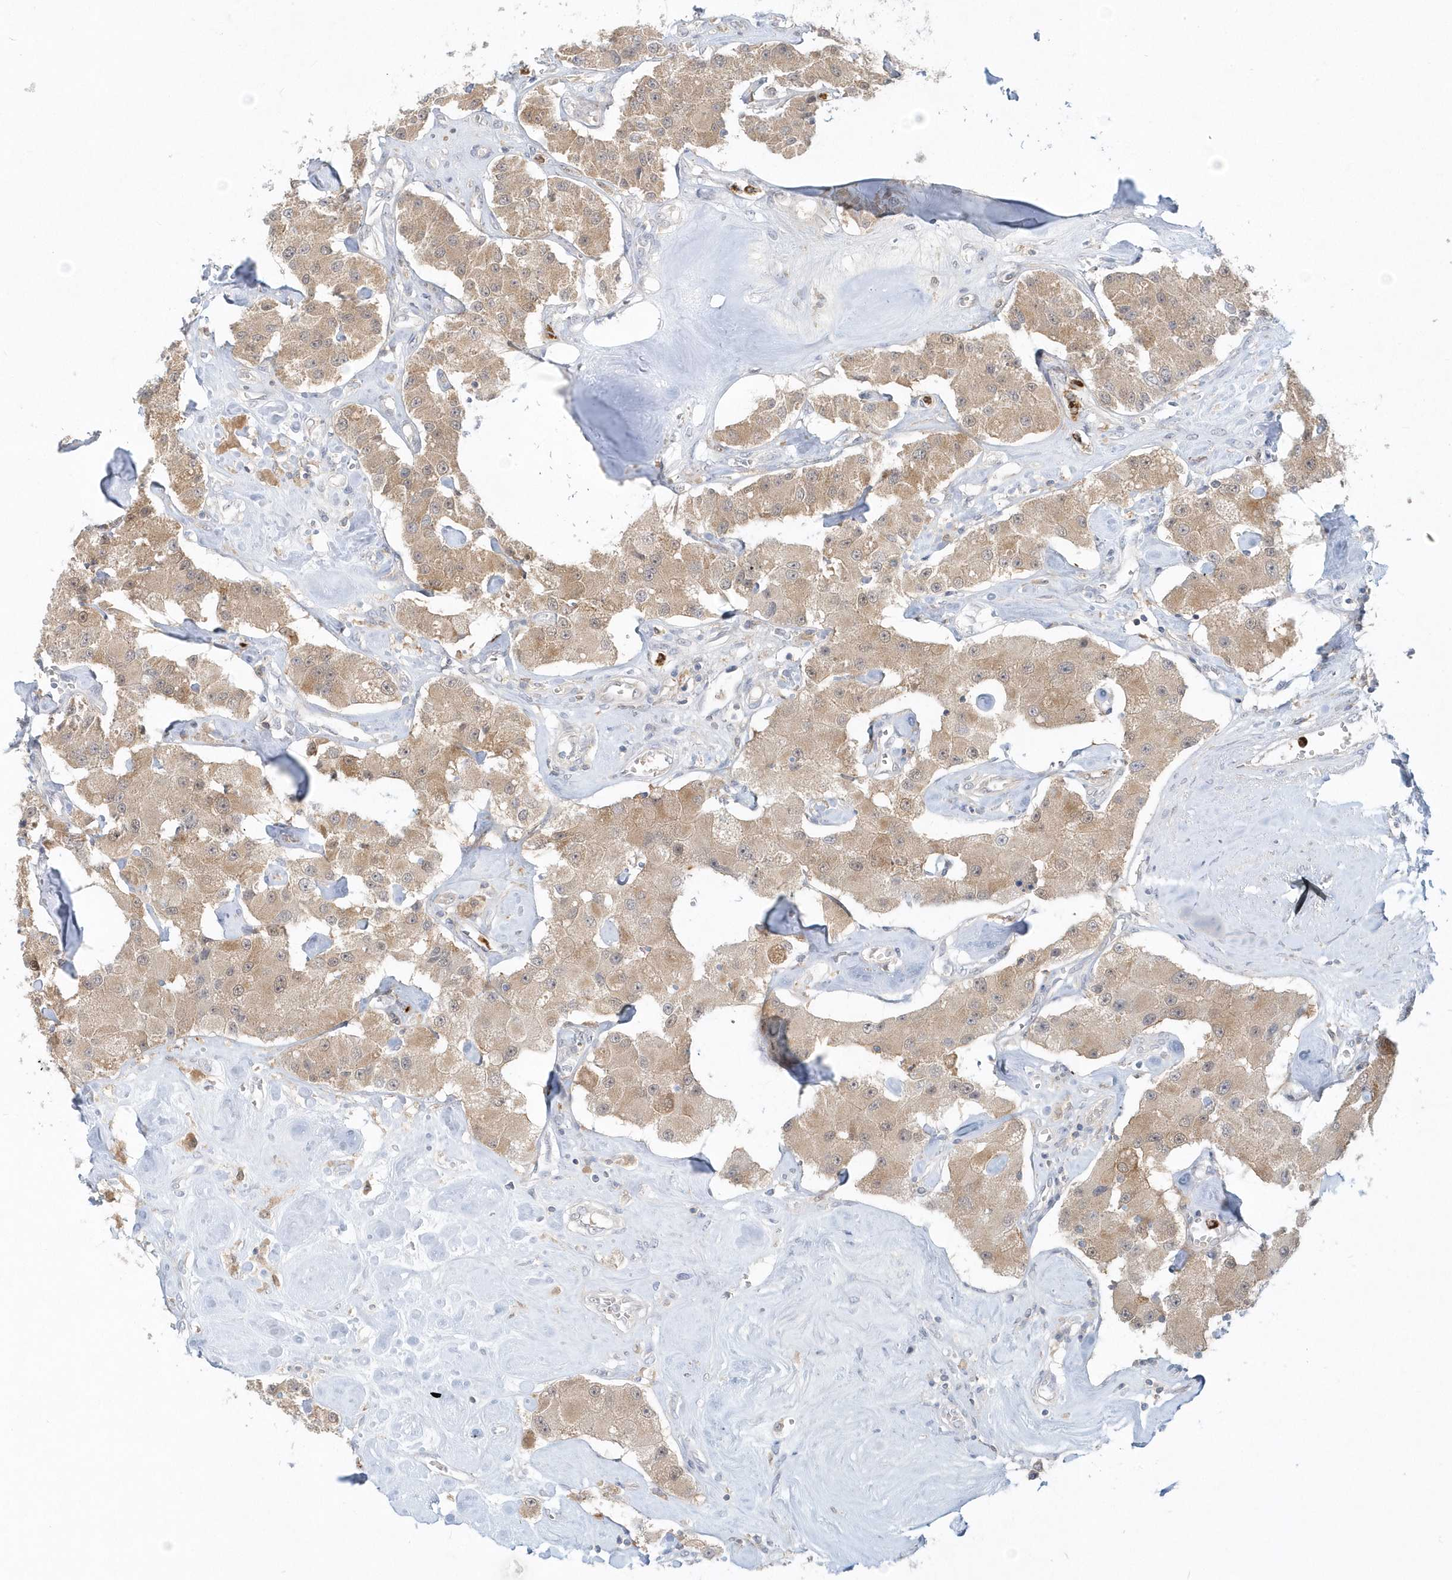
{"staining": {"intensity": "weak", "quantity": ">75%", "location": "cytoplasmic/membranous"}, "tissue": "carcinoid", "cell_type": "Tumor cells", "image_type": "cancer", "snomed": [{"axis": "morphology", "description": "Carcinoid, malignant, NOS"}, {"axis": "topography", "description": "Pancreas"}], "caption": "This photomicrograph shows malignant carcinoid stained with immunohistochemistry (IHC) to label a protein in brown. The cytoplasmic/membranous of tumor cells show weak positivity for the protein. Nuclei are counter-stained blue.", "gene": "RNF7", "patient": {"sex": "male", "age": 41}}